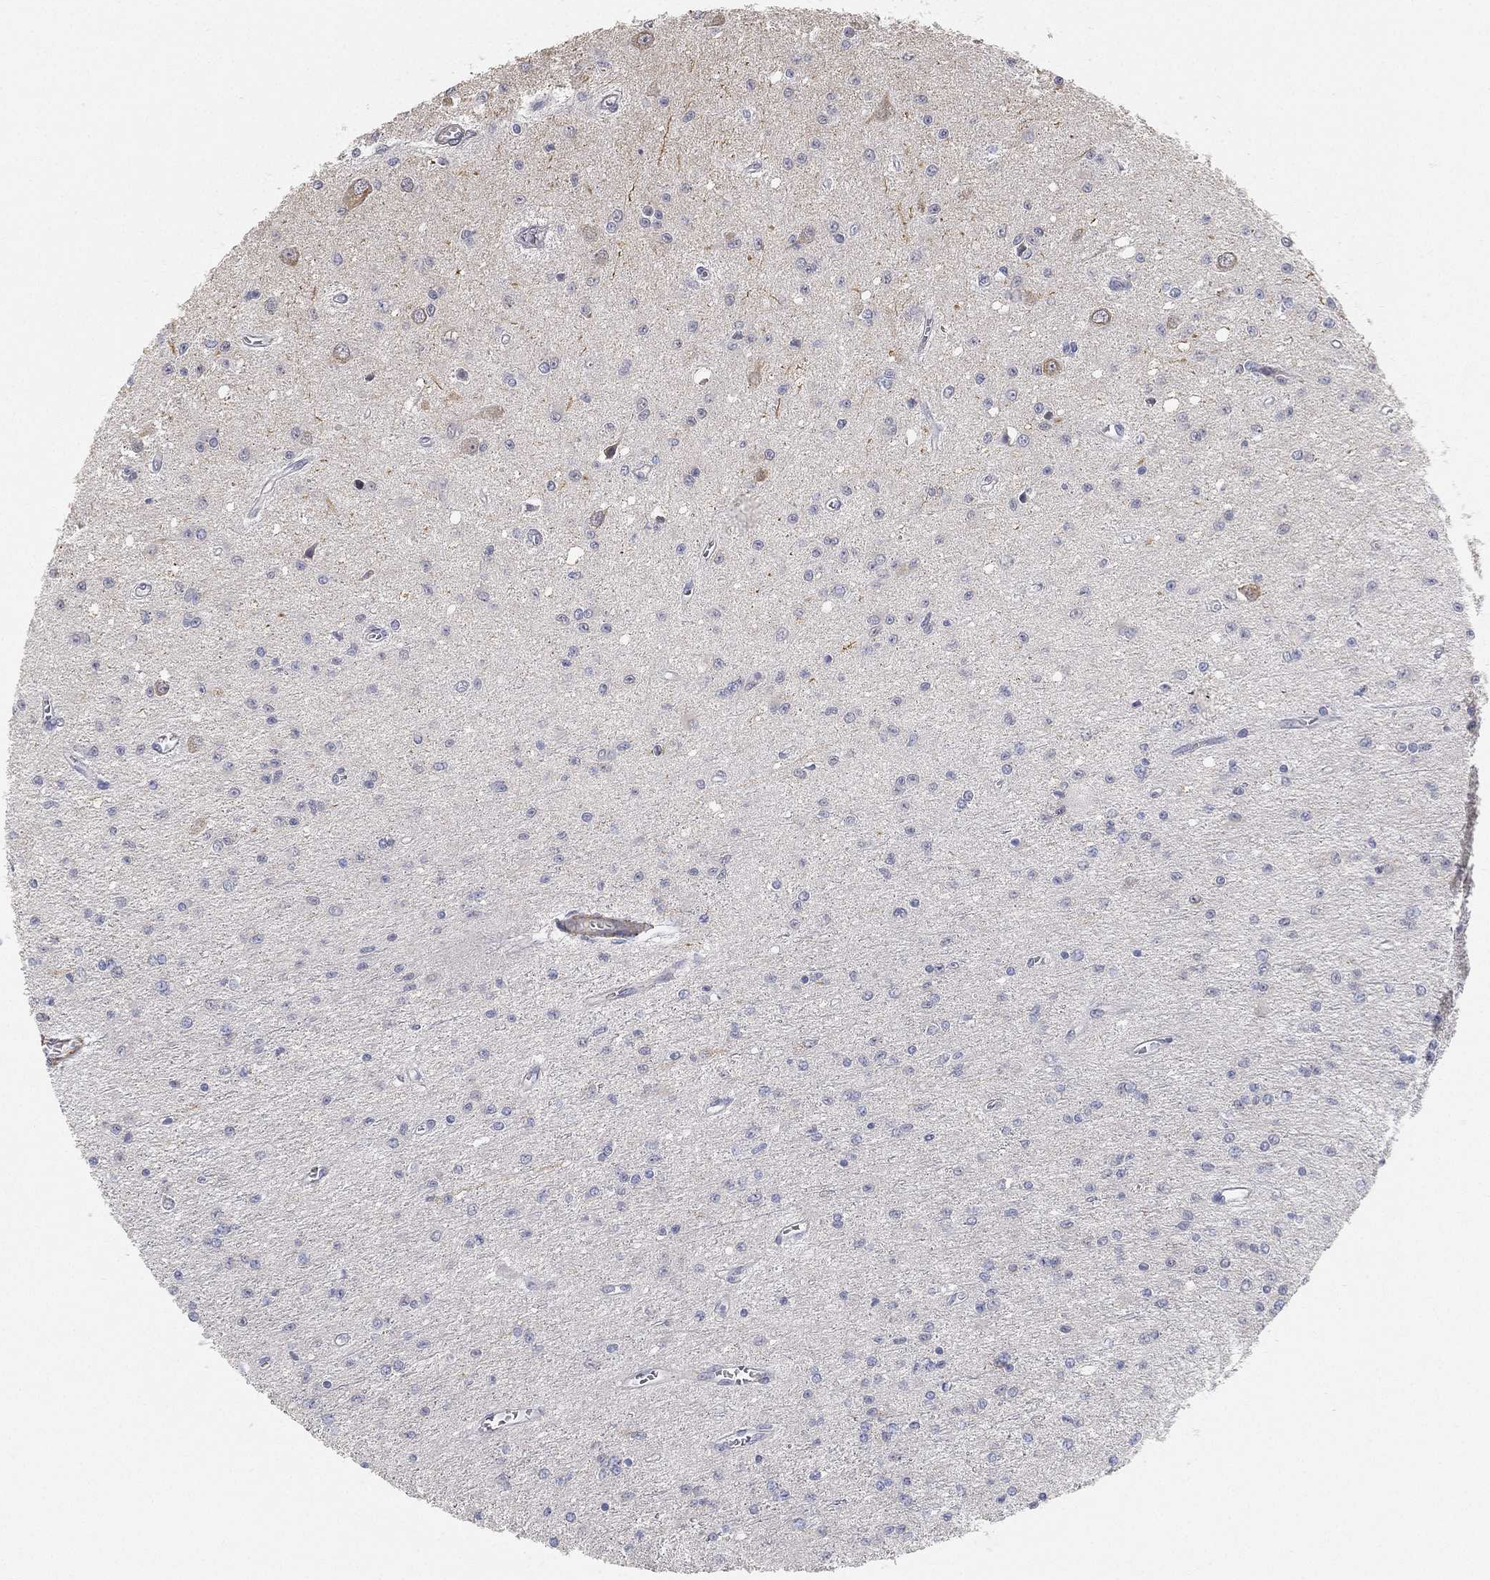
{"staining": {"intensity": "negative", "quantity": "none", "location": "none"}, "tissue": "glioma", "cell_type": "Tumor cells", "image_type": "cancer", "snomed": [{"axis": "morphology", "description": "Glioma, malignant, Low grade"}, {"axis": "topography", "description": "Brain"}], "caption": "This is an immunohistochemistry (IHC) image of human malignant glioma (low-grade). There is no staining in tumor cells.", "gene": "GPR61", "patient": {"sex": "female", "age": 45}}